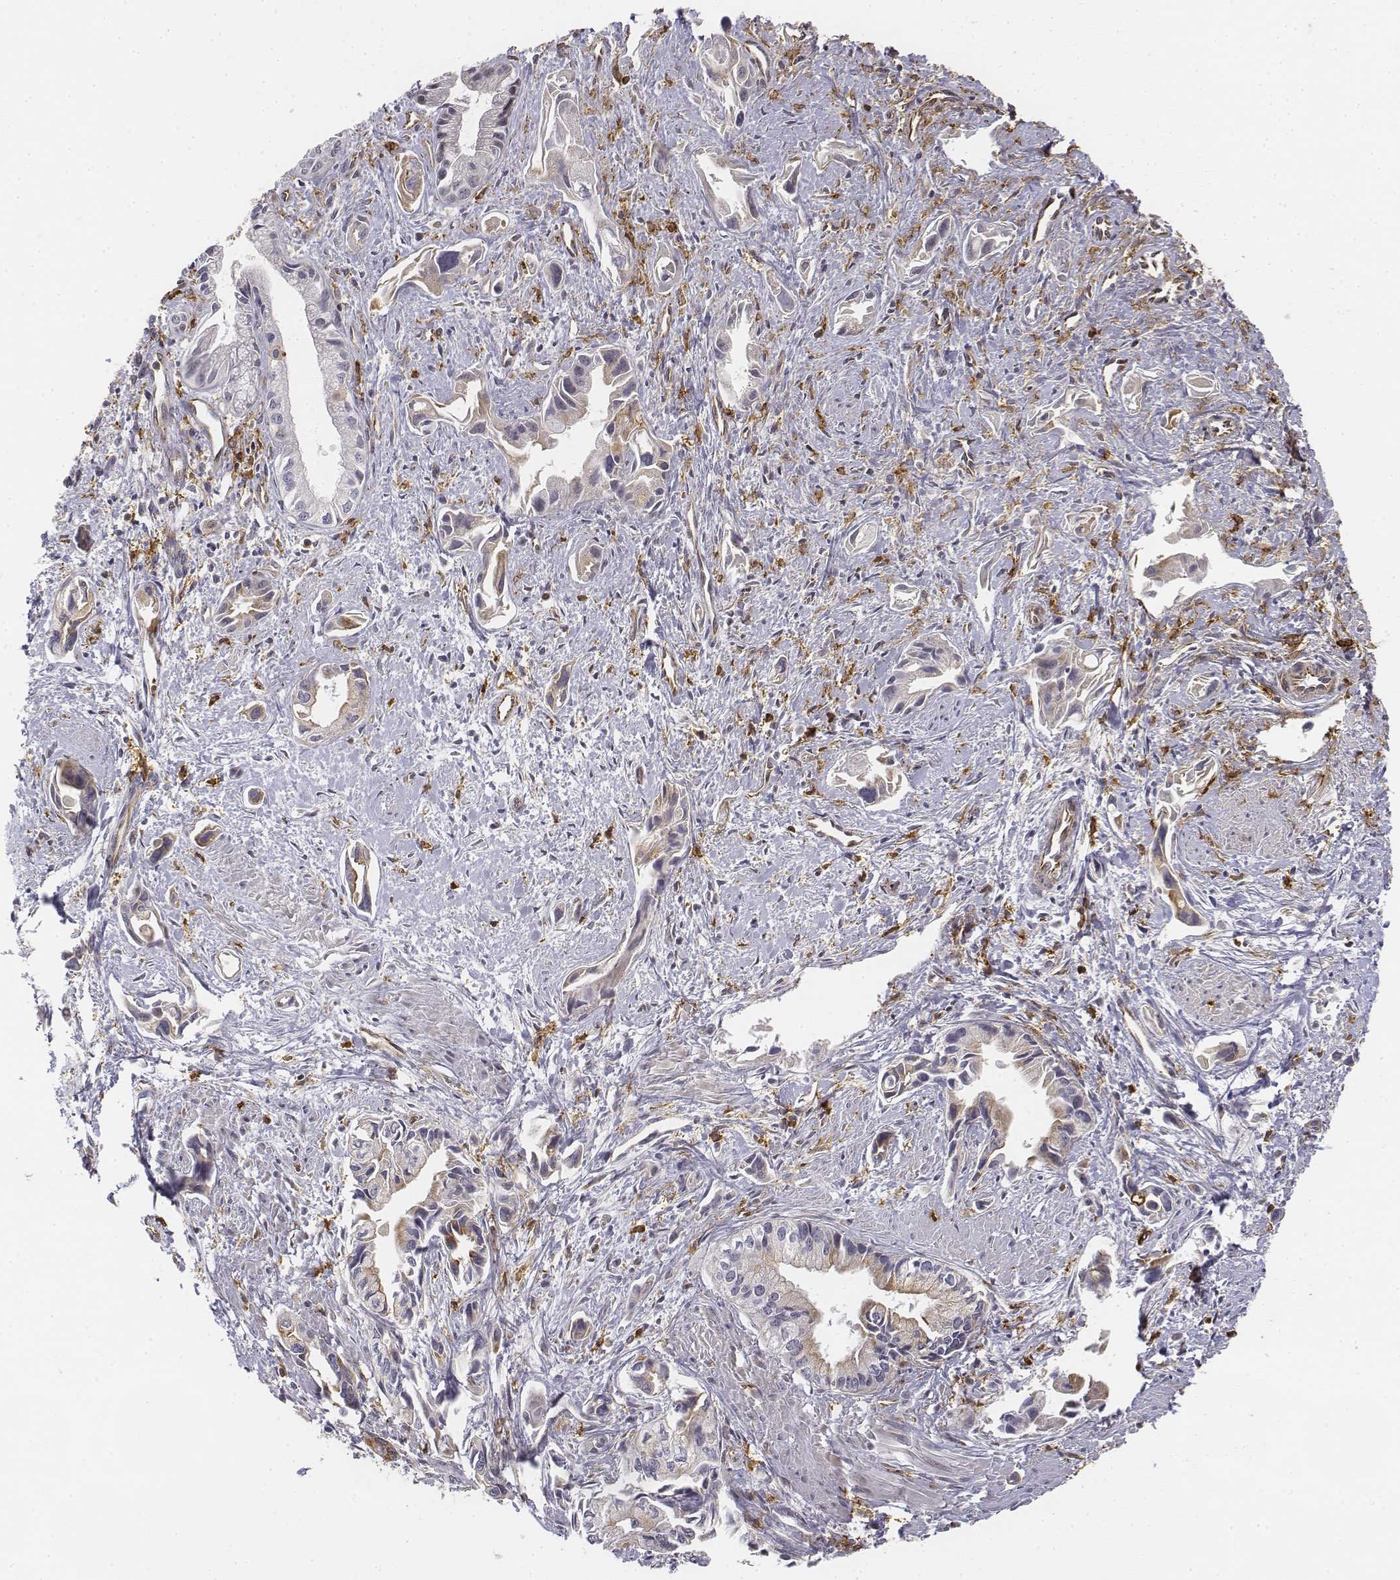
{"staining": {"intensity": "moderate", "quantity": "<25%", "location": "cytoplasmic/membranous"}, "tissue": "pancreatic cancer", "cell_type": "Tumor cells", "image_type": "cancer", "snomed": [{"axis": "morphology", "description": "Adenocarcinoma, NOS"}, {"axis": "topography", "description": "Pancreas"}], "caption": "Tumor cells reveal low levels of moderate cytoplasmic/membranous expression in about <25% of cells in human adenocarcinoma (pancreatic).", "gene": "CD14", "patient": {"sex": "female", "age": 61}}